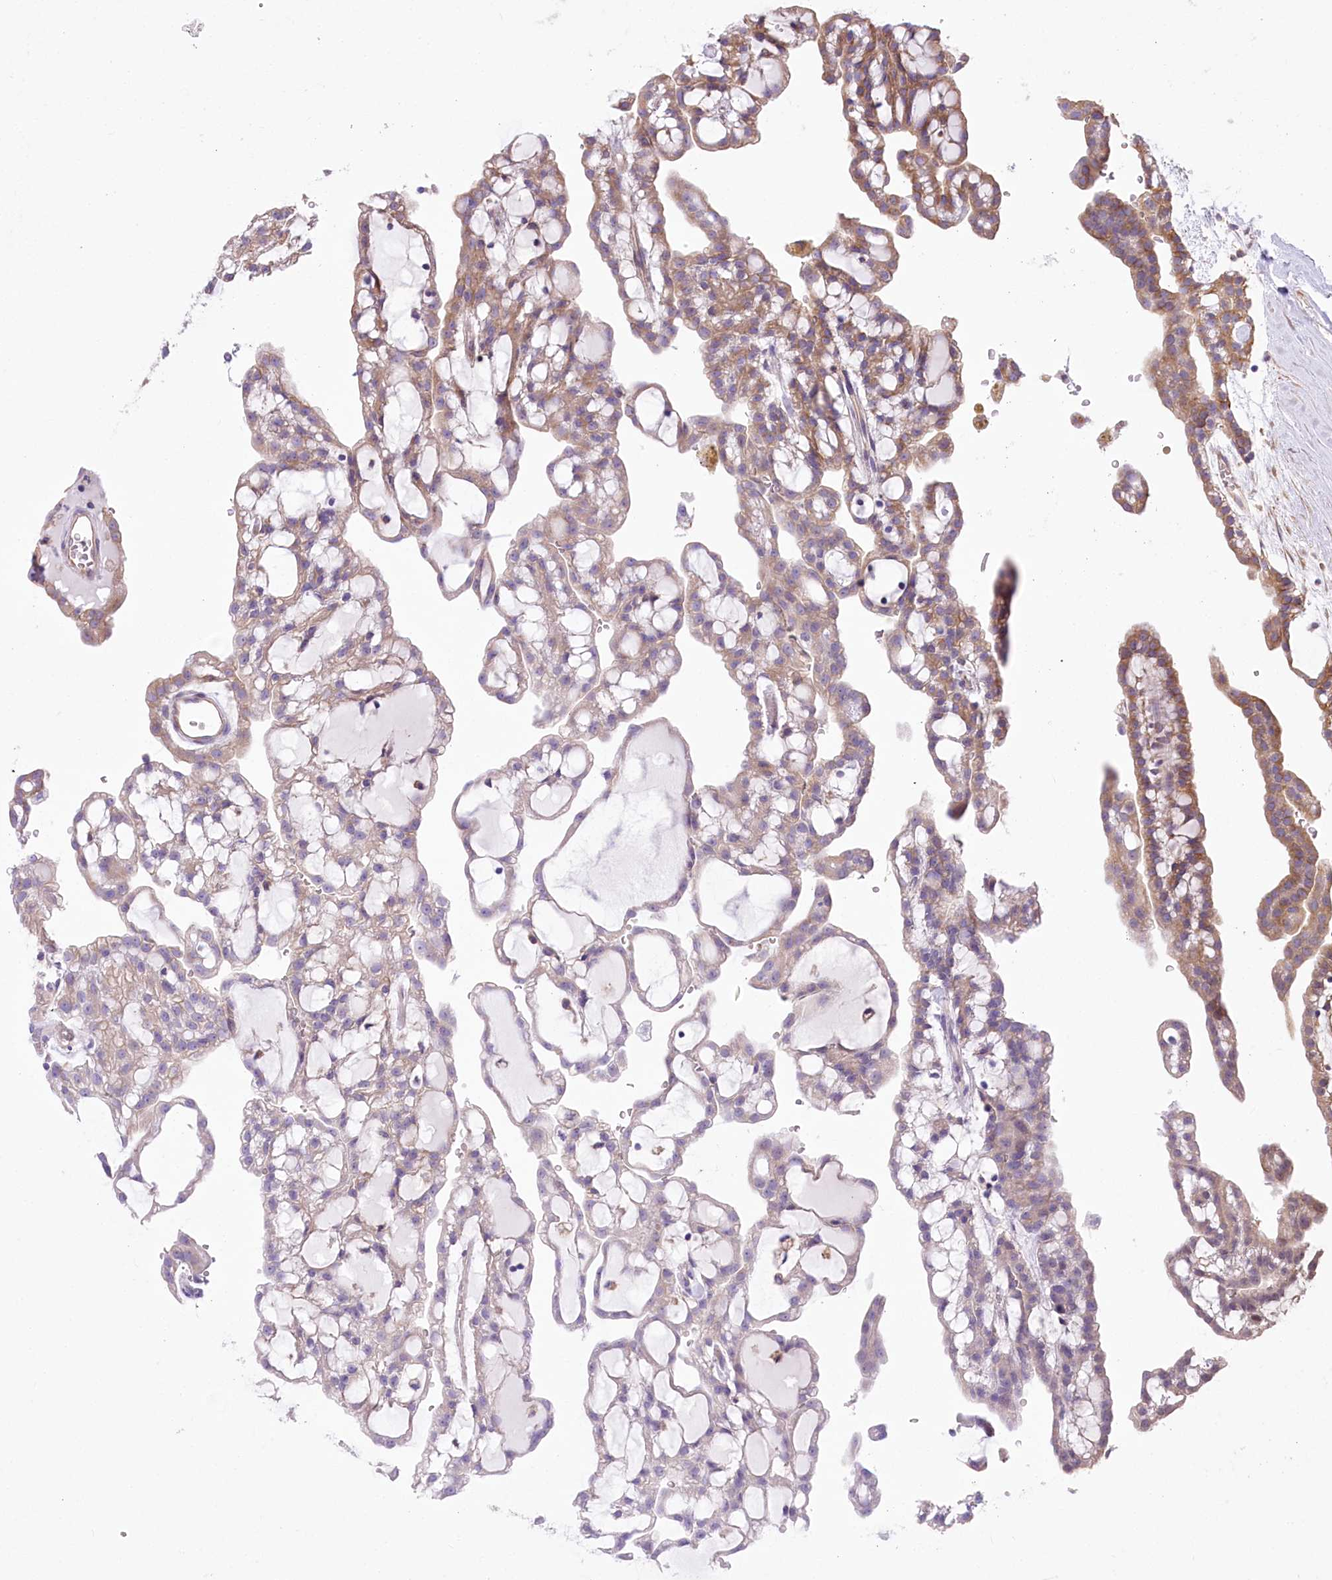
{"staining": {"intensity": "moderate", "quantity": "25%-75%", "location": "cytoplasmic/membranous"}, "tissue": "renal cancer", "cell_type": "Tumor cells", "image_type": "cancer", "snomed": [{"axis": "morphology", "description": "Adenocarcinoma, NOS"}, {"axis": "topography", "description": "Kidney"}], "caption": "The immunohistochemical stain shows moderate cytoplasmic/membranous expression in tumor cells of renal cancer tissue.", "gene": "LRRC34", "patient": {"sex": "male", "age": 63}}